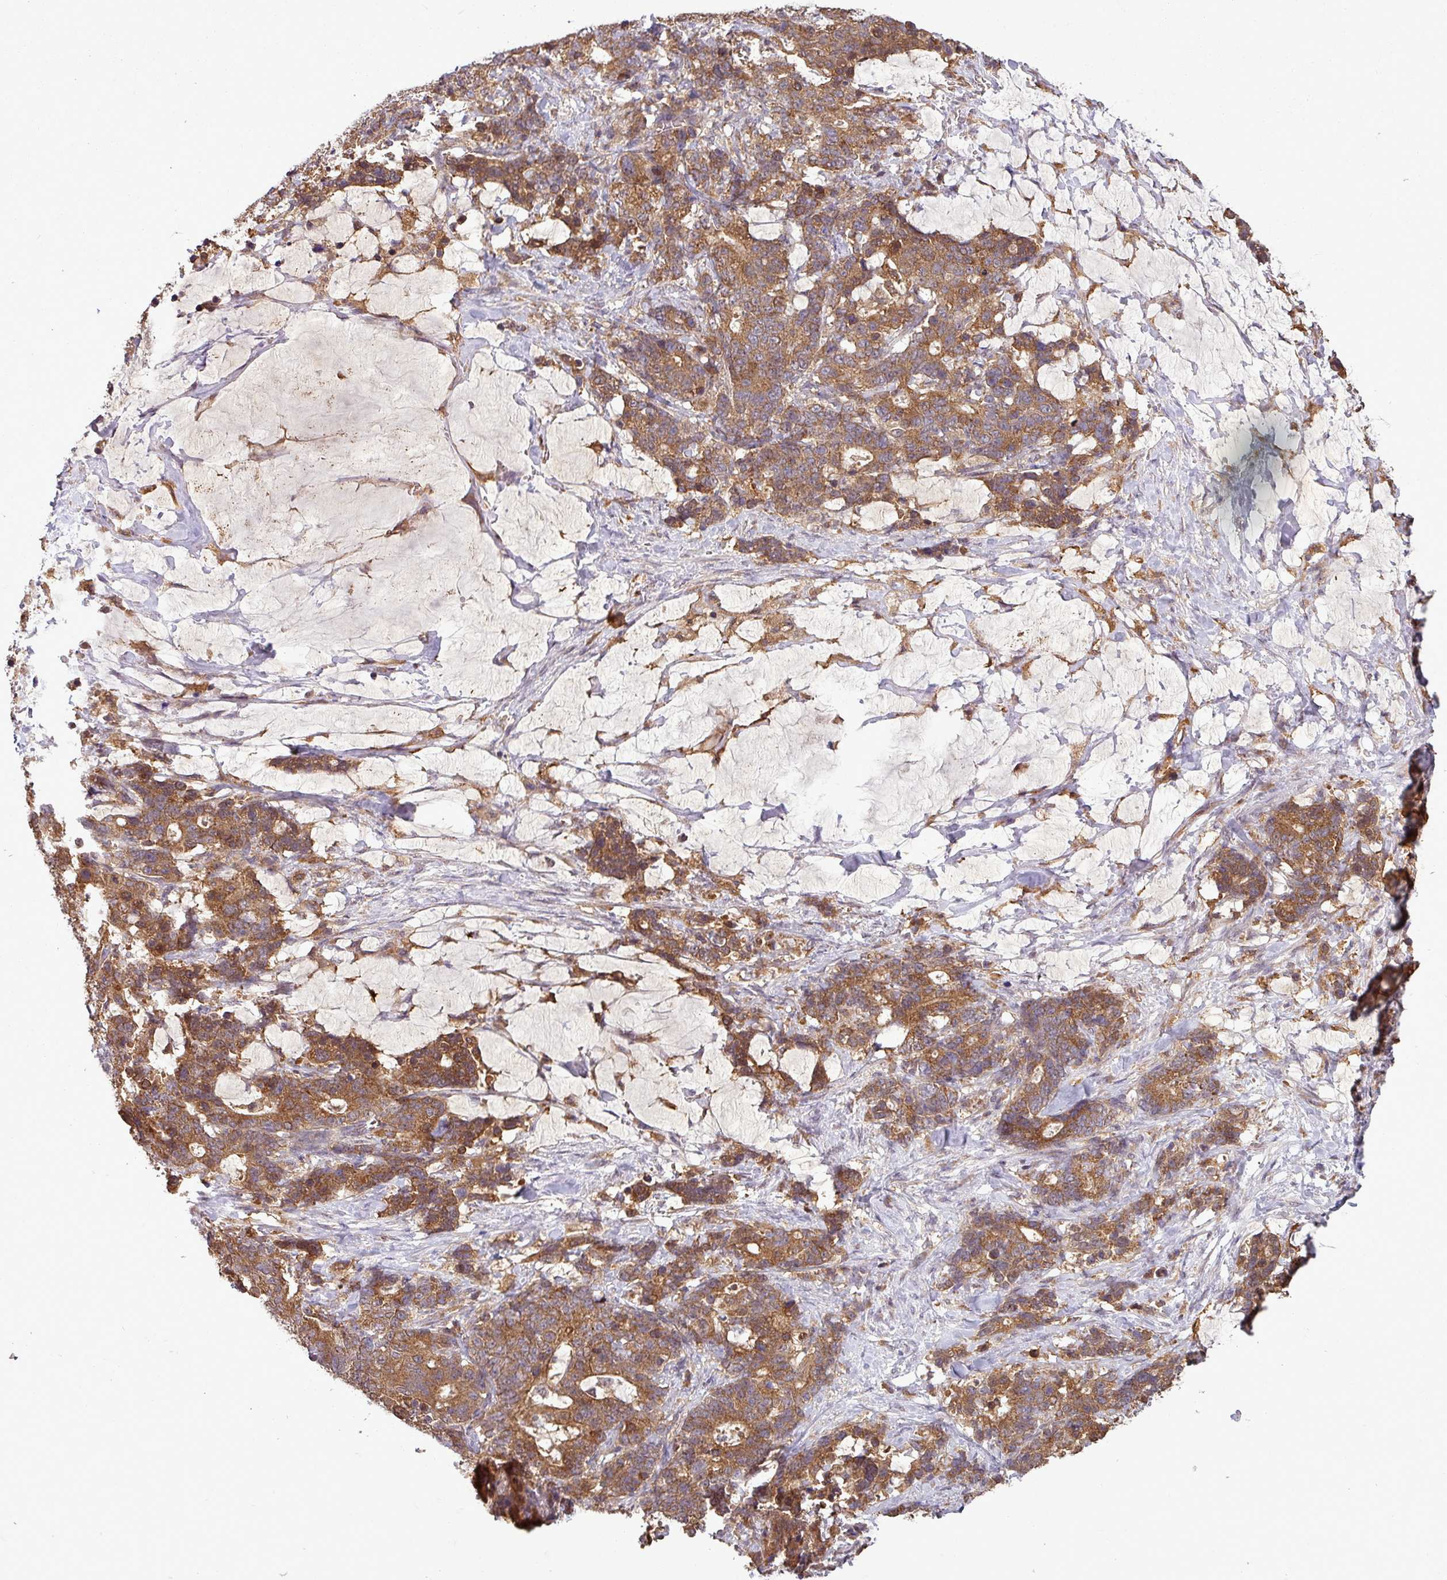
{"staining": {"intensity": "moderate", "quantity": ">75%", "location": "cytoplasmic/membranous"}, "tissue": "stomach cancer", "cell_type": "Tumor cells", "image_type": "cancer", "snomed": [{"axis": "morphology", "description": "Normal tissue, NOS"}, {"axis": "morphology", "description": "Adenocarcinoma, NOS"}, {"axis": "topography", "description": "Stomach"}], "caption": "Adenocarcinoma (stomach) stained for a protein (brown) shows moderate cytoplasmic/membranous positive positivity in about >75% of tumor cells.", "gene": "NT5C3A", "patient": {"sex": "female", "age": 64}}